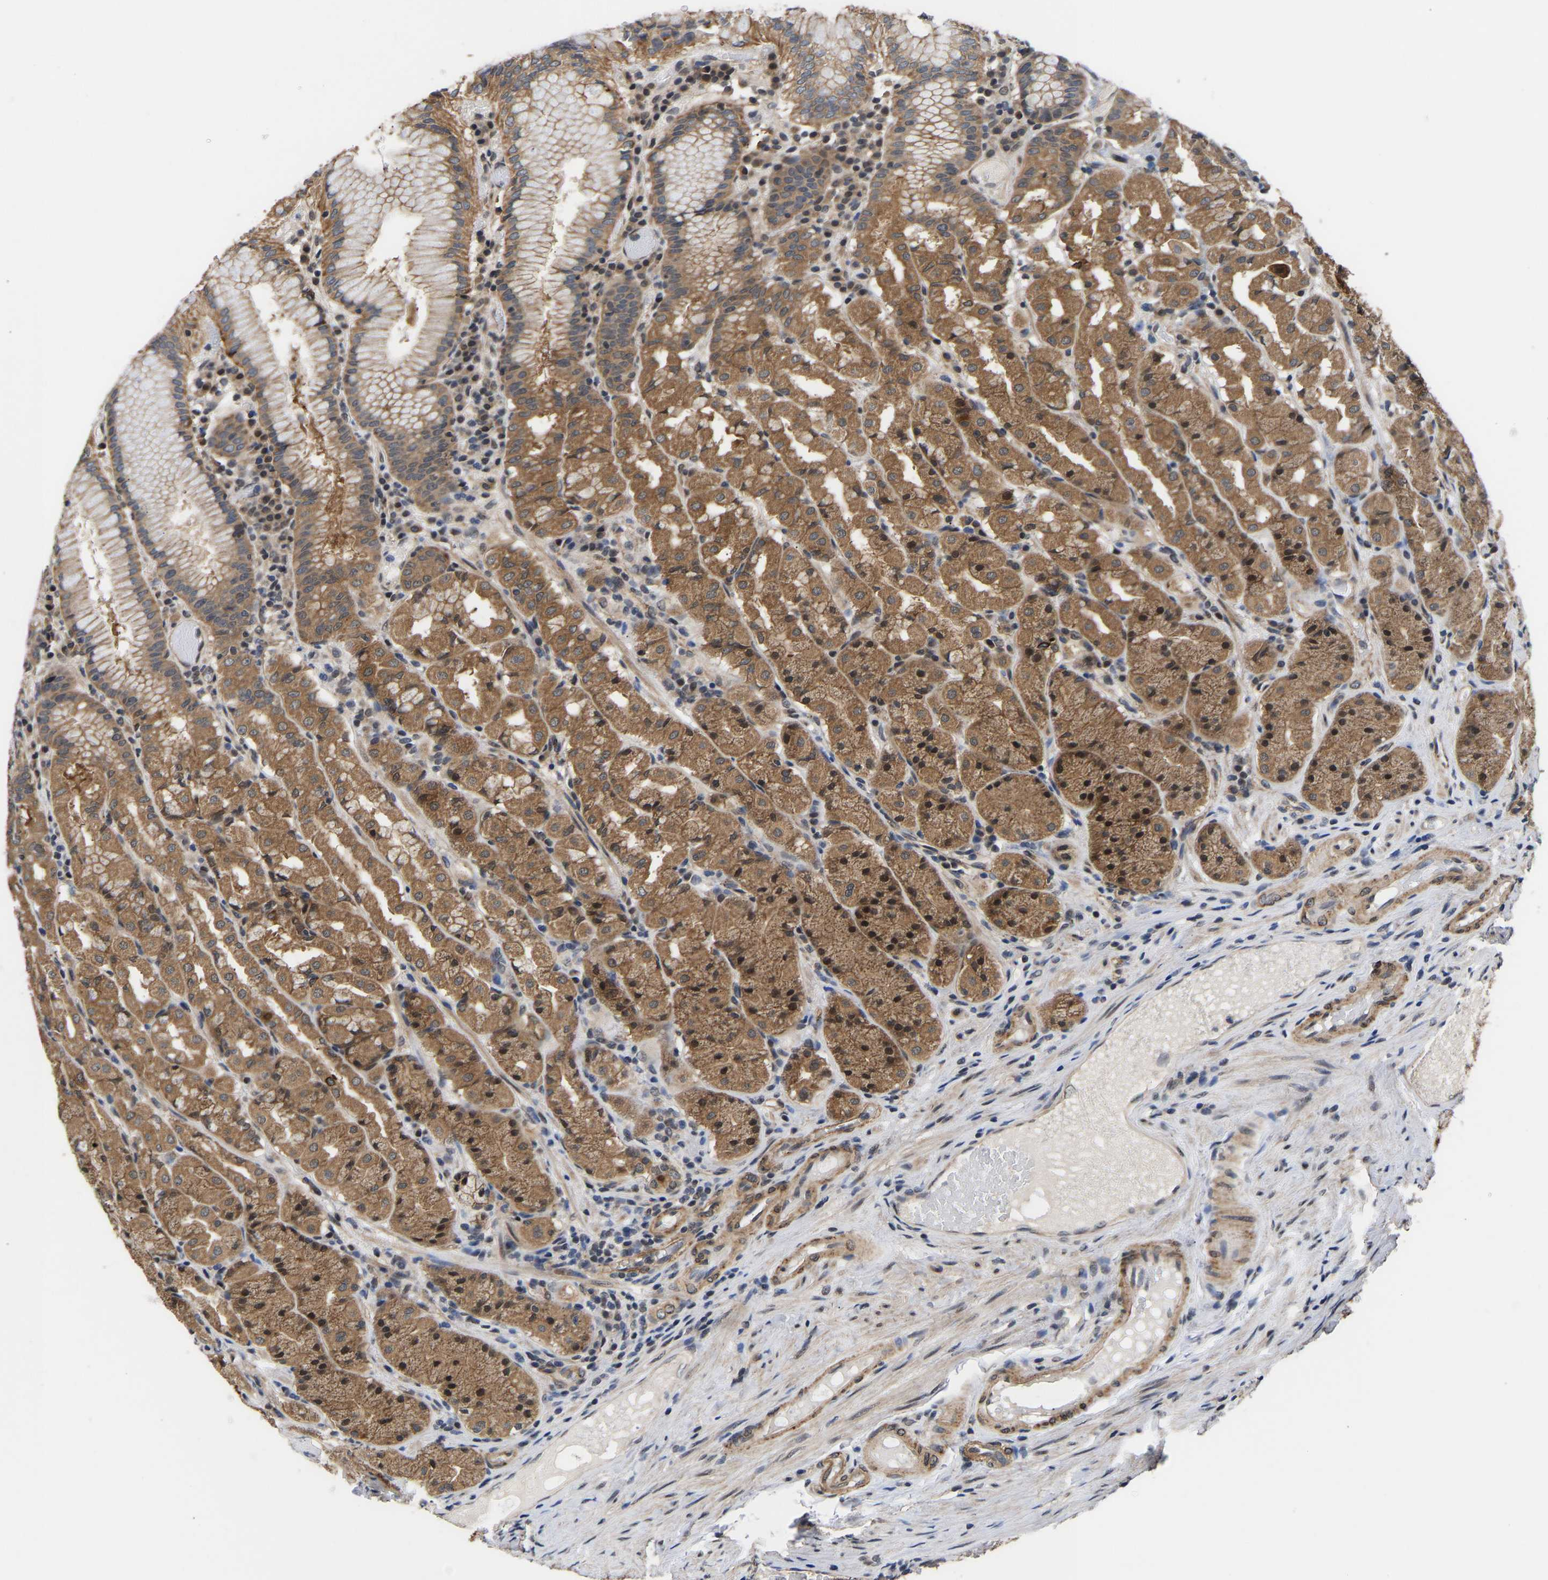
{"staining": {"intensity": "moderate", "quantity": ">75%", "location": "cytoplasmic/membranous,nuclear"}, "tissue": "stomach", "cell_type": "Glandular cells", "image_type": "normal", "snomed": [{"axis": "morphology", "description": "Normal tissue, NOS"}, {"axis": "topography", "description": "Stomach"}, {"axis": "topography", "description": "Stomach, lower"}], "caption": "Immunohistochemical staining of normal human stomach demonstrates >75% levels of moderate cytoplasmic/membranous,nuclear protein staining in approximately >75% of glandular cells.", "gene": "METTL16", "patient": {"sex": "female", "age": 56}}